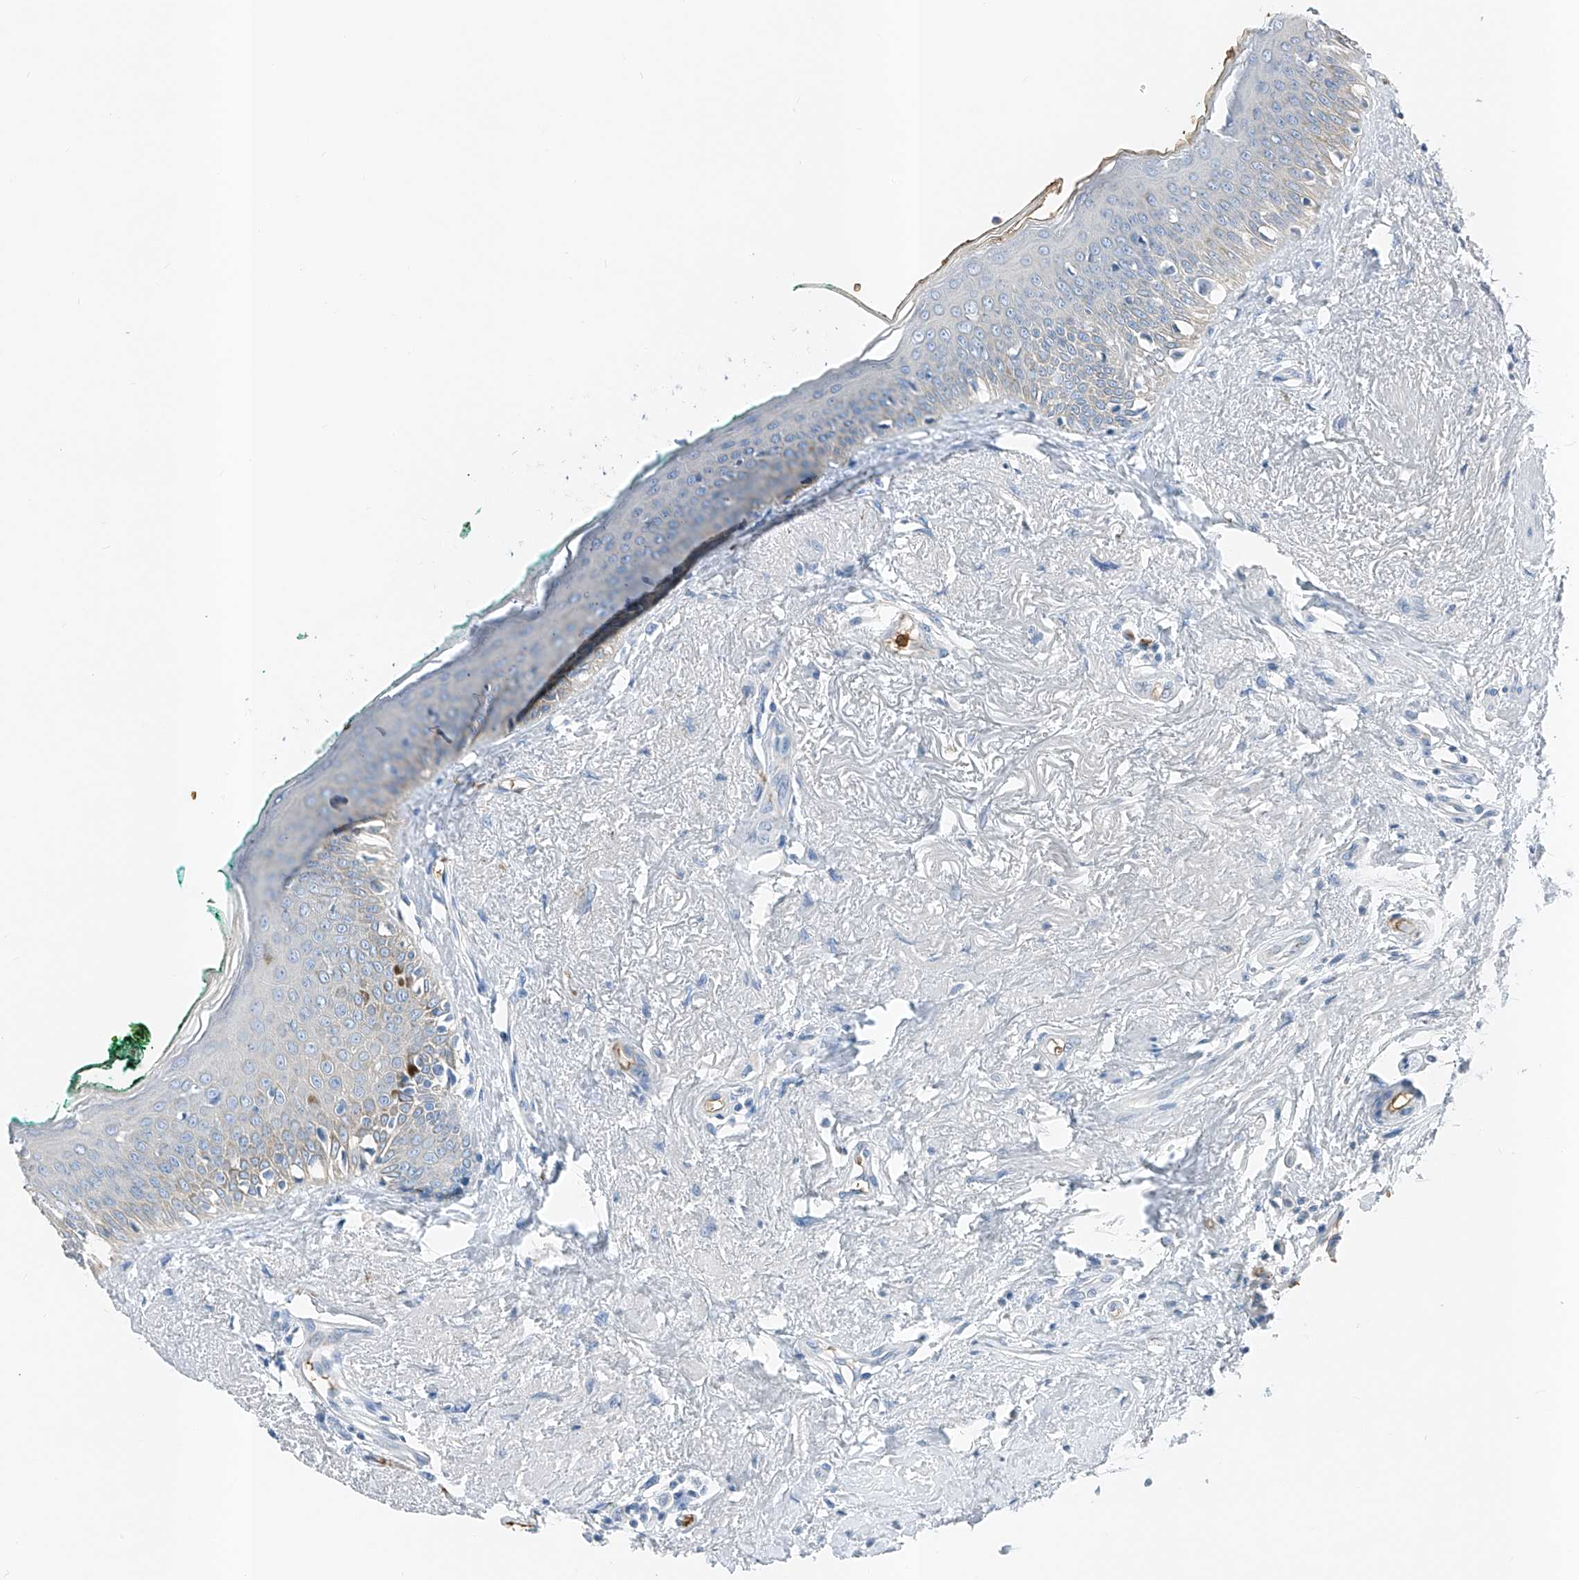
{"staining": {"intensity": "weak", "quantity": "<25%", "location": "cytoplasmic/membranous"}, "tissue": "oral mucosa", "cell_type": "Squamous epithelial cells", "image_type": "normal", "snomed": [{"axis": "morphology", "description": "Normal tissue, NOS"}, {"axis": "topography", "description": "Oral tissue"}], "caption": "This is an immunohistochemistry image of unremarkable human oral mucosa. There is no positivity in squamous epithelial cells.", "gene": "PRSS23", "patient": {"sex": "female", "age": 70}}